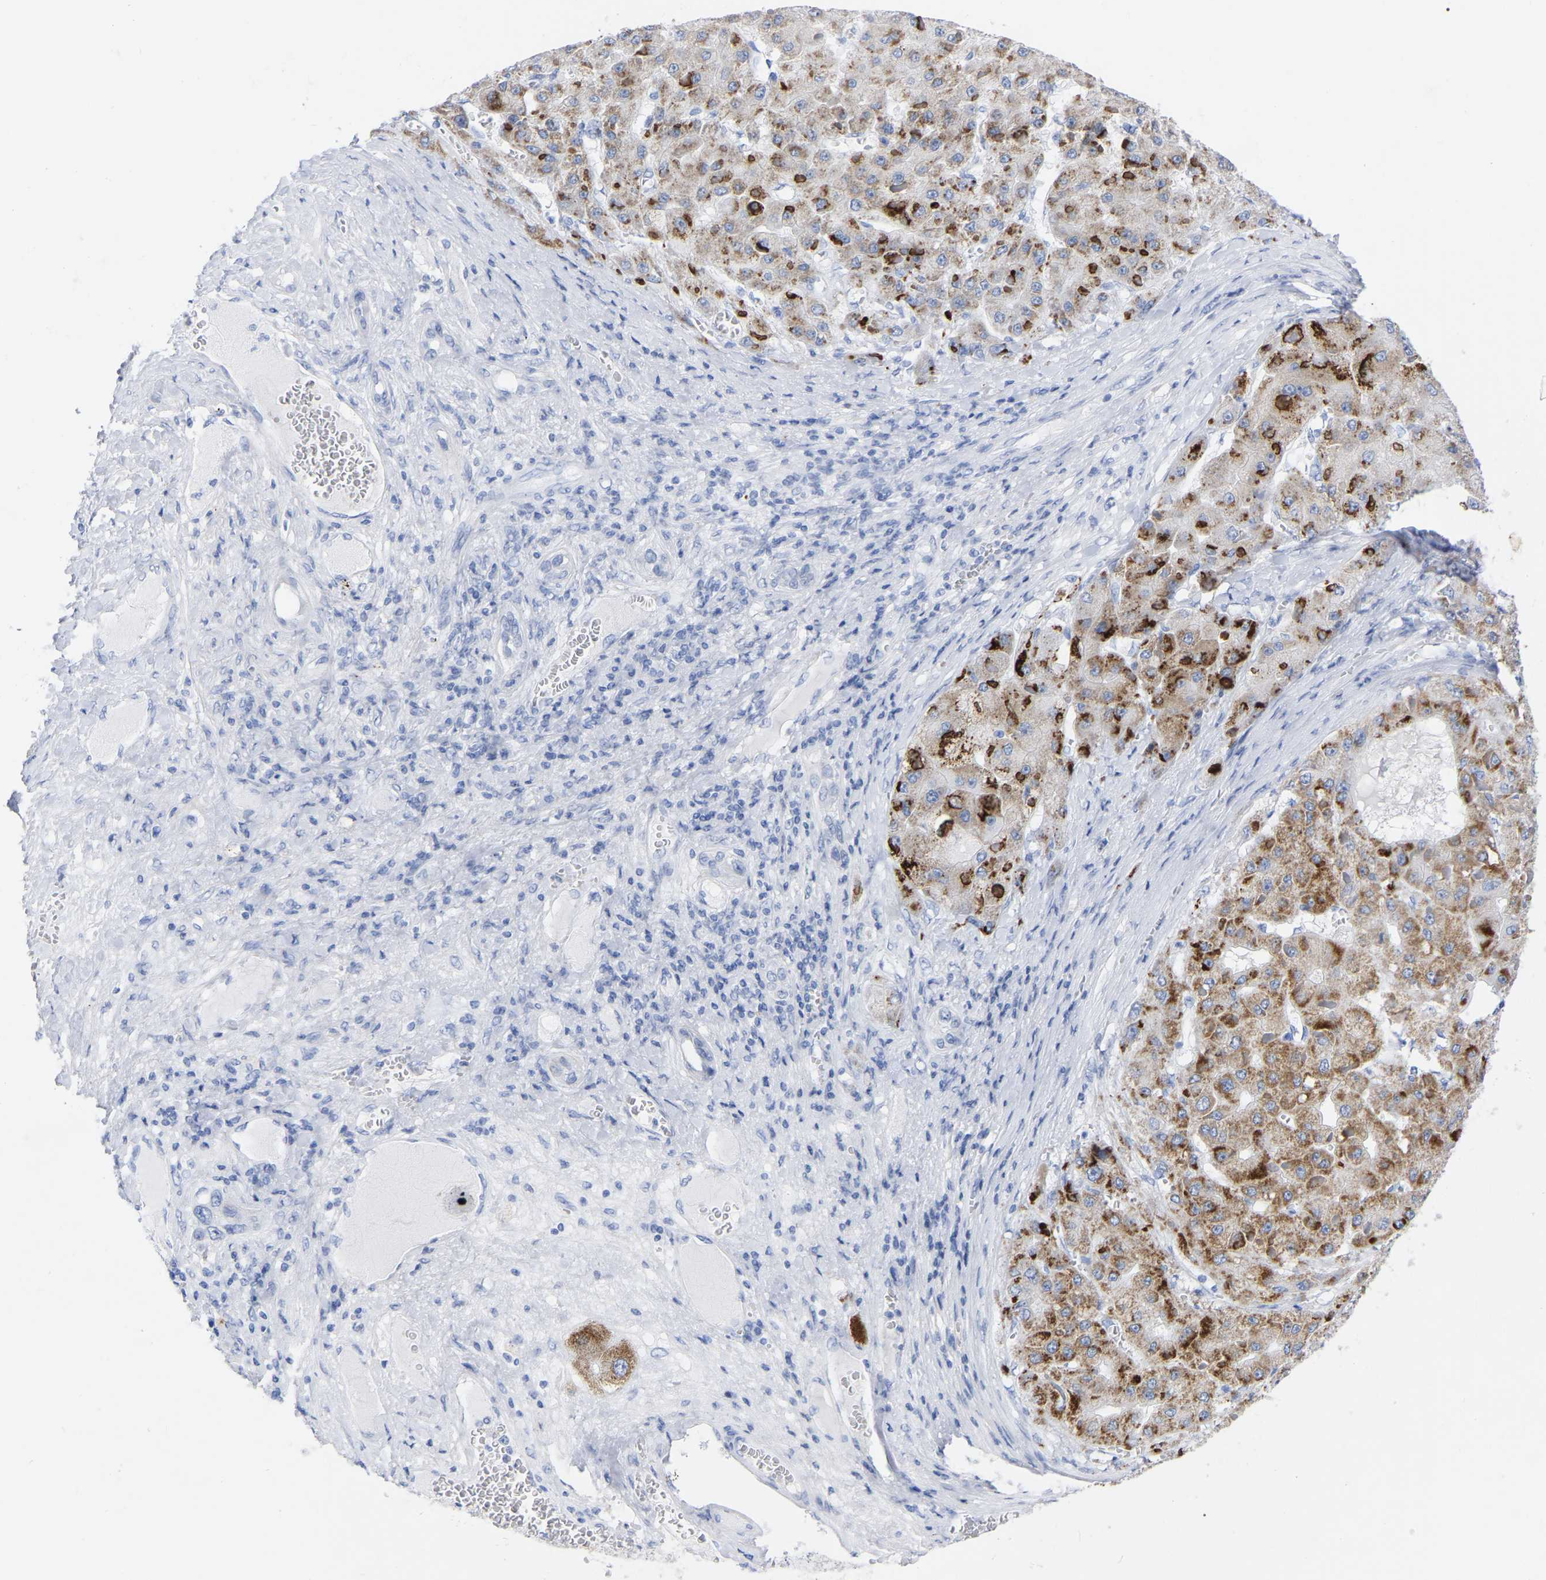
{"staining": {"intensity": "strong", "quantity": "25%-75%", "location": "cytoplasmic/membranous"}, "tissue": "liver cancer", "cell_type": "Tumor cells", "image_type": "cancer", "snomed": [{"axis": "morphology", "description": "Carcinoma, Hepatocellular, NOS"}, {"axis": "topography", "description": "Liver"}], "caption": "Liver cancer (hepatocellular carcinoma) stained with immunohistochemistry (IHC) exhibits strong cytoplasmic/membranous staining in about 25%-75% of tumor cells.", "gene": "ZNF629", "patient": {"sex": "female", "age": 73}}